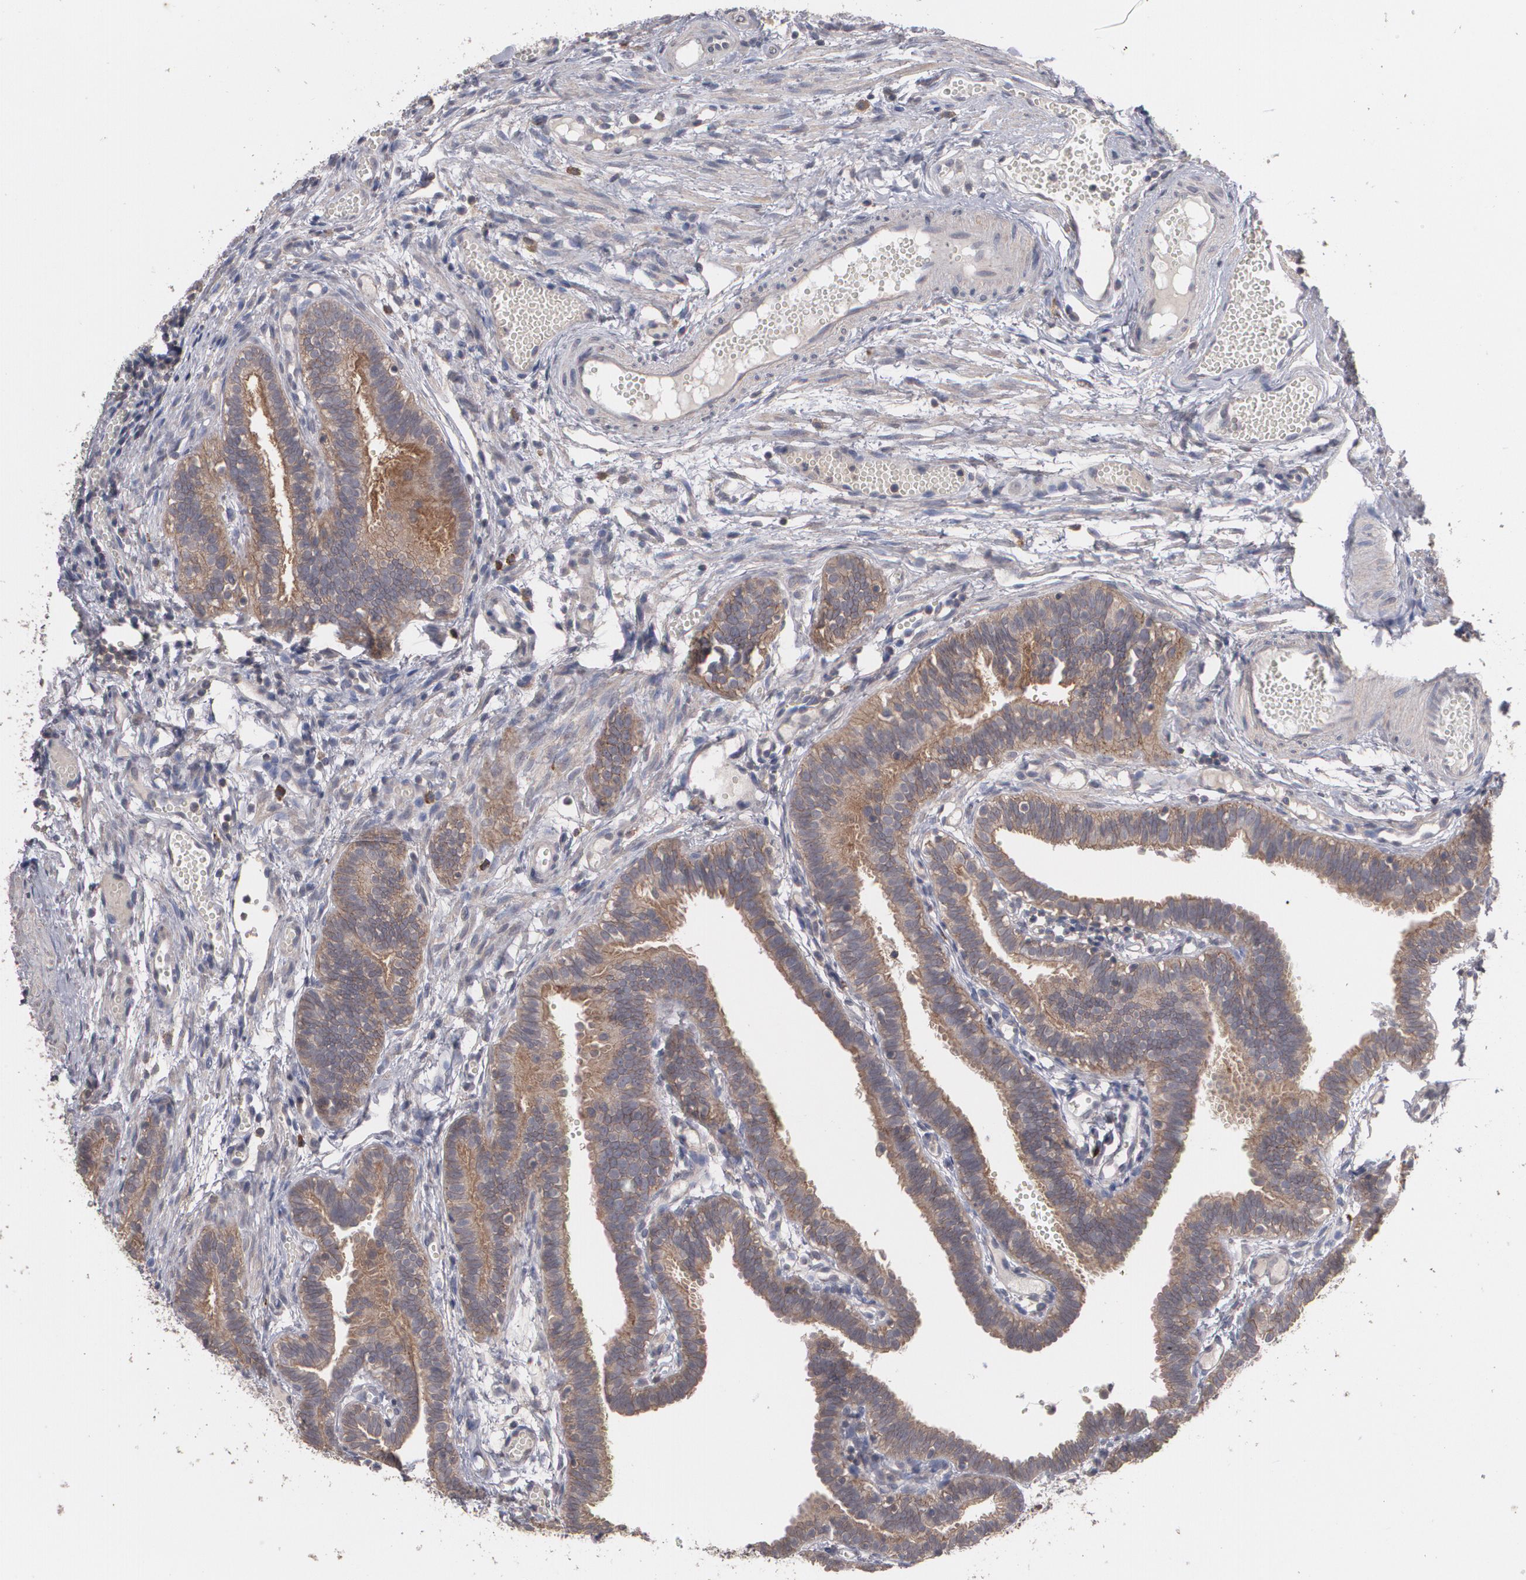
{"staining": {"intensity": "moderate", "quantity": ">75%", "location": "cytoplasmic/membranous"}, "tissue": "fallopian tube", "cell_type": "Glandular cells", "image_type": "normal", "snomed": [{"axis": "morphology", "description": "Normal tissue, NOS"}, {"axis": "topography", "description": "Fallopian tube"}], "caption": "This histopathology image displays immunohistochemistry staining of normal human fallopian tube, with medium moderate cytoplasmic/membranous expression in approximately >75% of glandular cells.", "gene": "ARF6", "patient": {"sex": "female", "age": 29}}